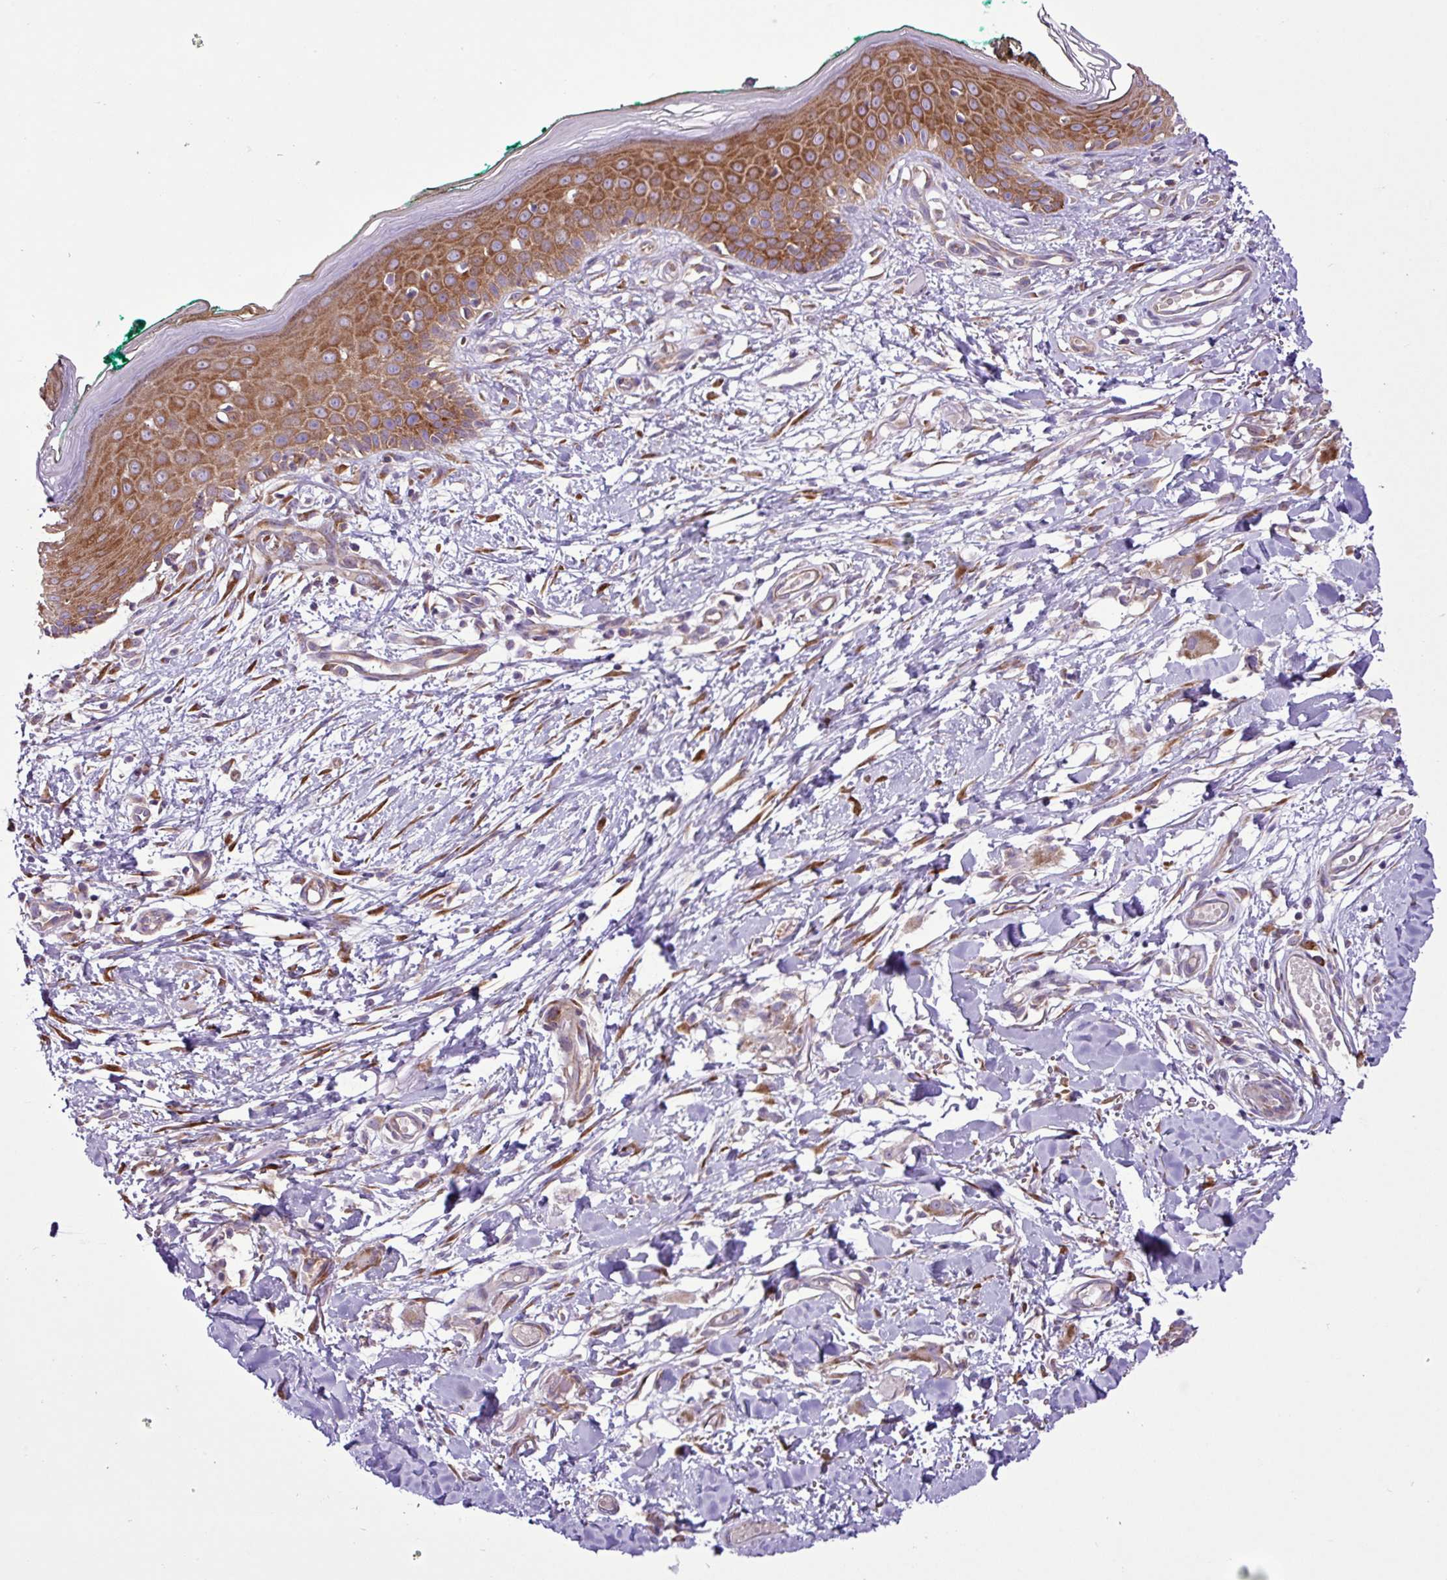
{"staining": {"intensity": "moderate", "quantity": ">75%", "location": "cytoplasmic/membranous"}, "tissue": "skin", "cell_type": "Fibroblasts", "image_type": "normal", "snomed": [{"axis": "morphology", "description": "Normal tissue, NOS"}, {"axis": "morphology", "description": "Malignant melanoma, NOS"}, {"axis": "topography", "description": "Skin"}], "caption": "Protein staining demonstrates moderate cytoplasmic/membranous staining in approximately >75% of fibroblasts in benign skin. (Stains: DAB in brown, nuclei in blue, Microscopy: brightfield microscopy at high magnification).", "gene": "RPL13", "patient": {"sex": "male", "age": 62}}